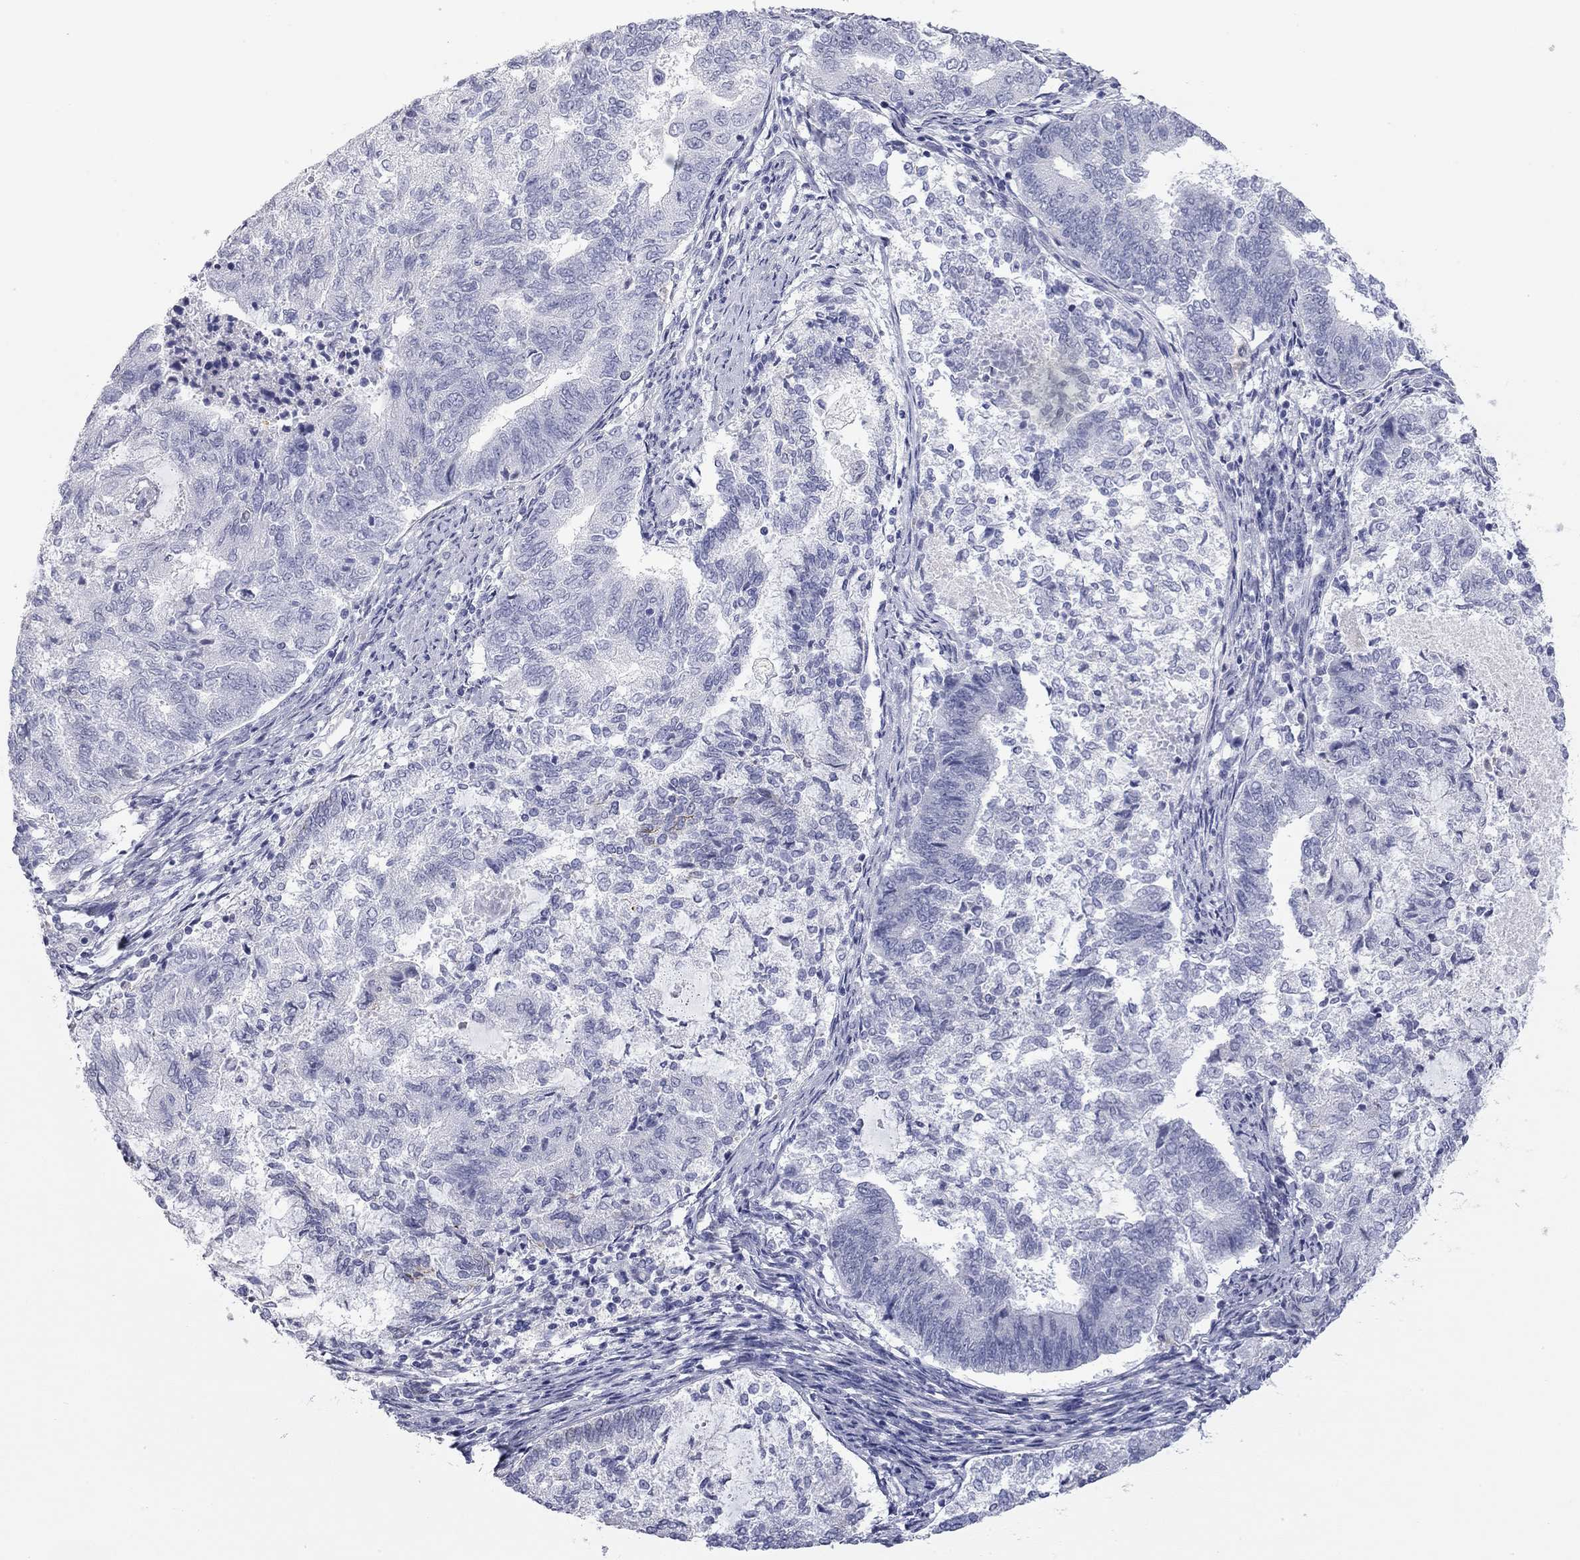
{"staining": {"intensity": "negative", "quantity": "none", "location": "none"}, "tissue": "endometrial cancer", "cell_type": "Tumor cells", "image_type": "cancer", "snomed": [{"axis": "morphology", "description": "Adenocarcinoma, NOS"}, {"axis": "topography", "description": "Endometrium"}], "caption": "Protein analysis of endometrial cancer displays no significant staining in tumor cells.", "gene": "AK8", "patient": {"sex": "female", "age": 65}}